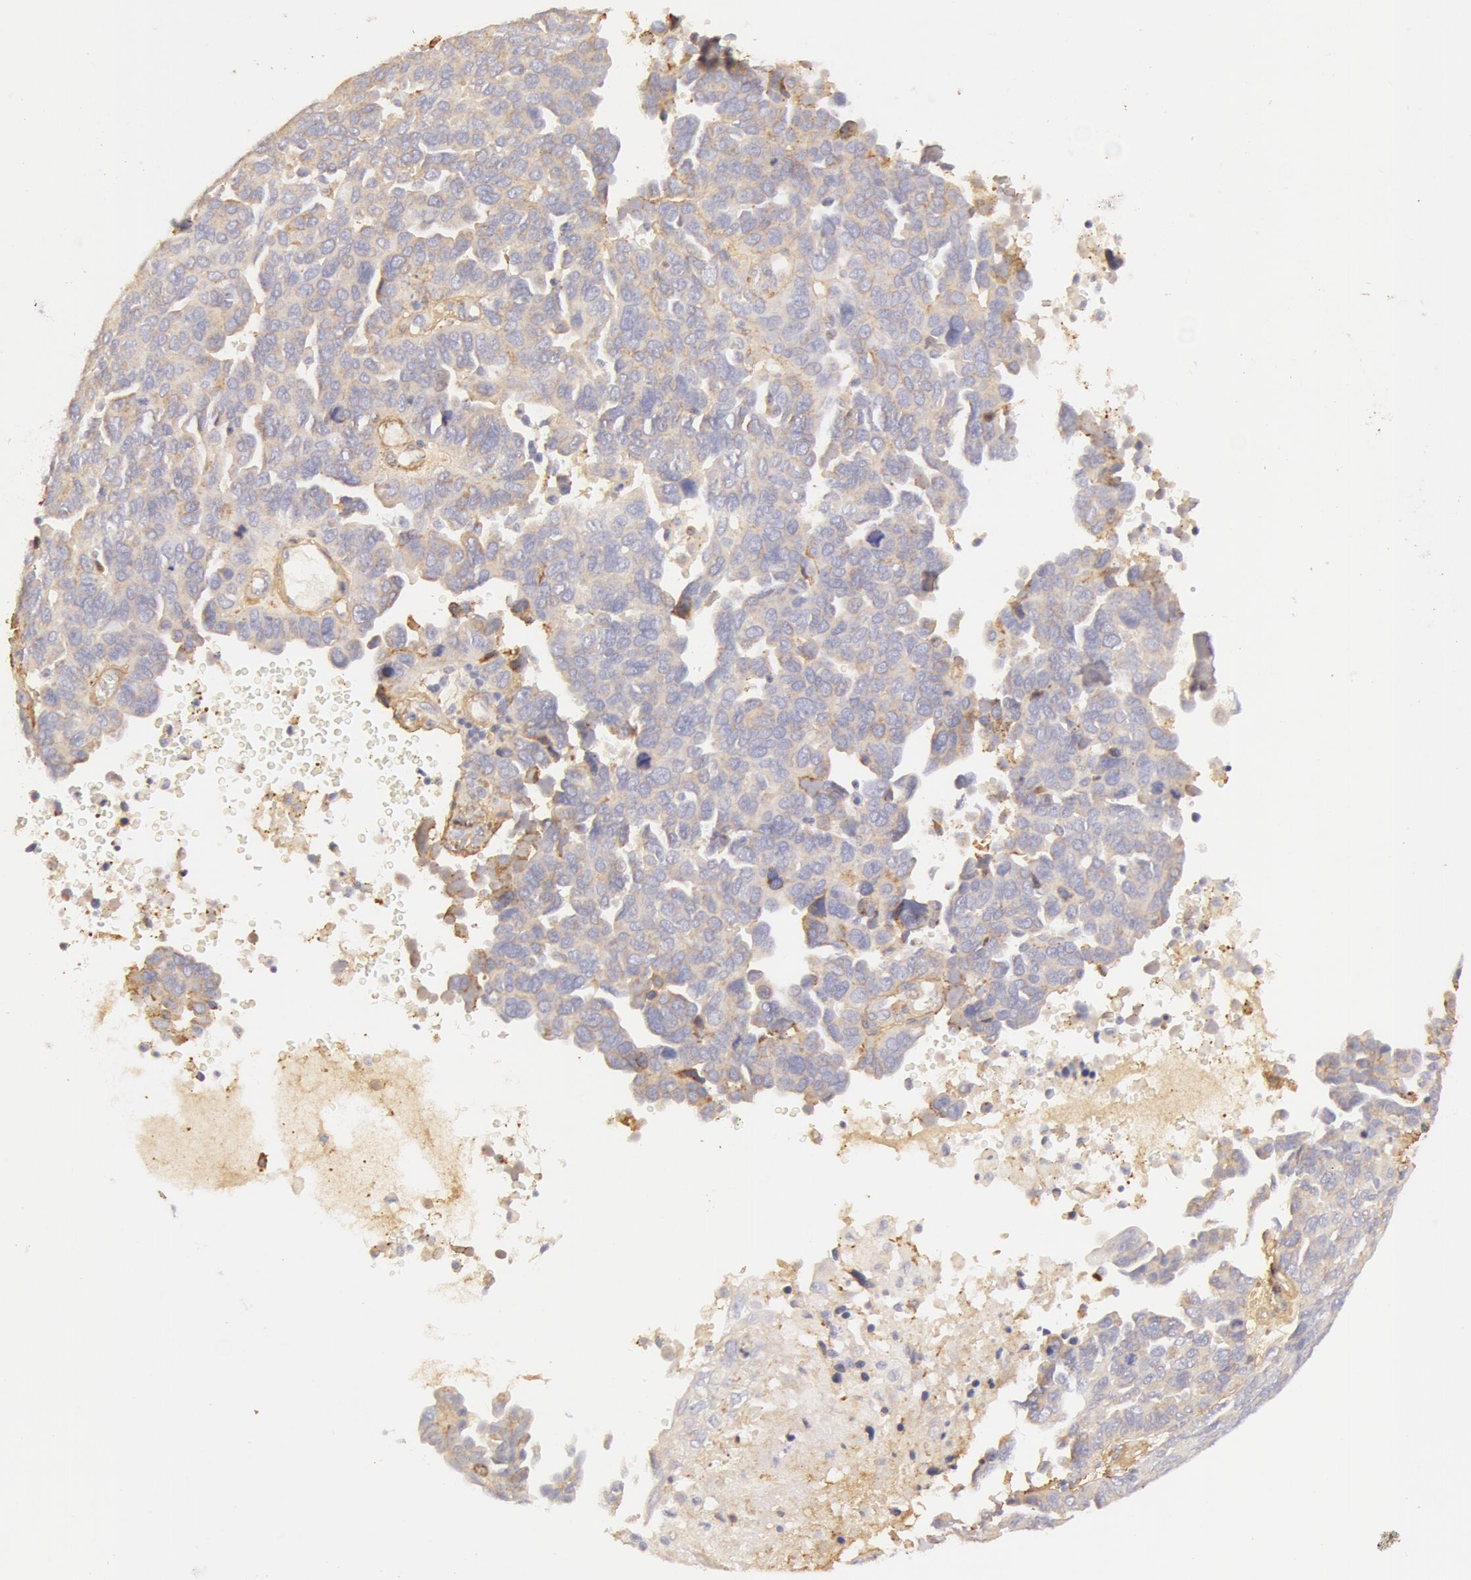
{"staining": {"intensity": "moderate", "quantity": "<25%", "location": "cytoplasmic/membranous"}, "tissue": "ovarian cancer", "cell_type": "Tumor cells", "image_type": "cancer", "snomed": [{"axis": "morphology", "description": "Cystadenocarcinoma, serous, NOS"}, {"axis": "topography", "description": "Ovary"}], "caption": "Human ovarian cancer stained with a brown dye exhibits moderate cytoplasmic/membranous positive positivity in about <25% of tumor cells.", "gene": "COL4A1", "patient": {"sex": "female", "age": 64}}